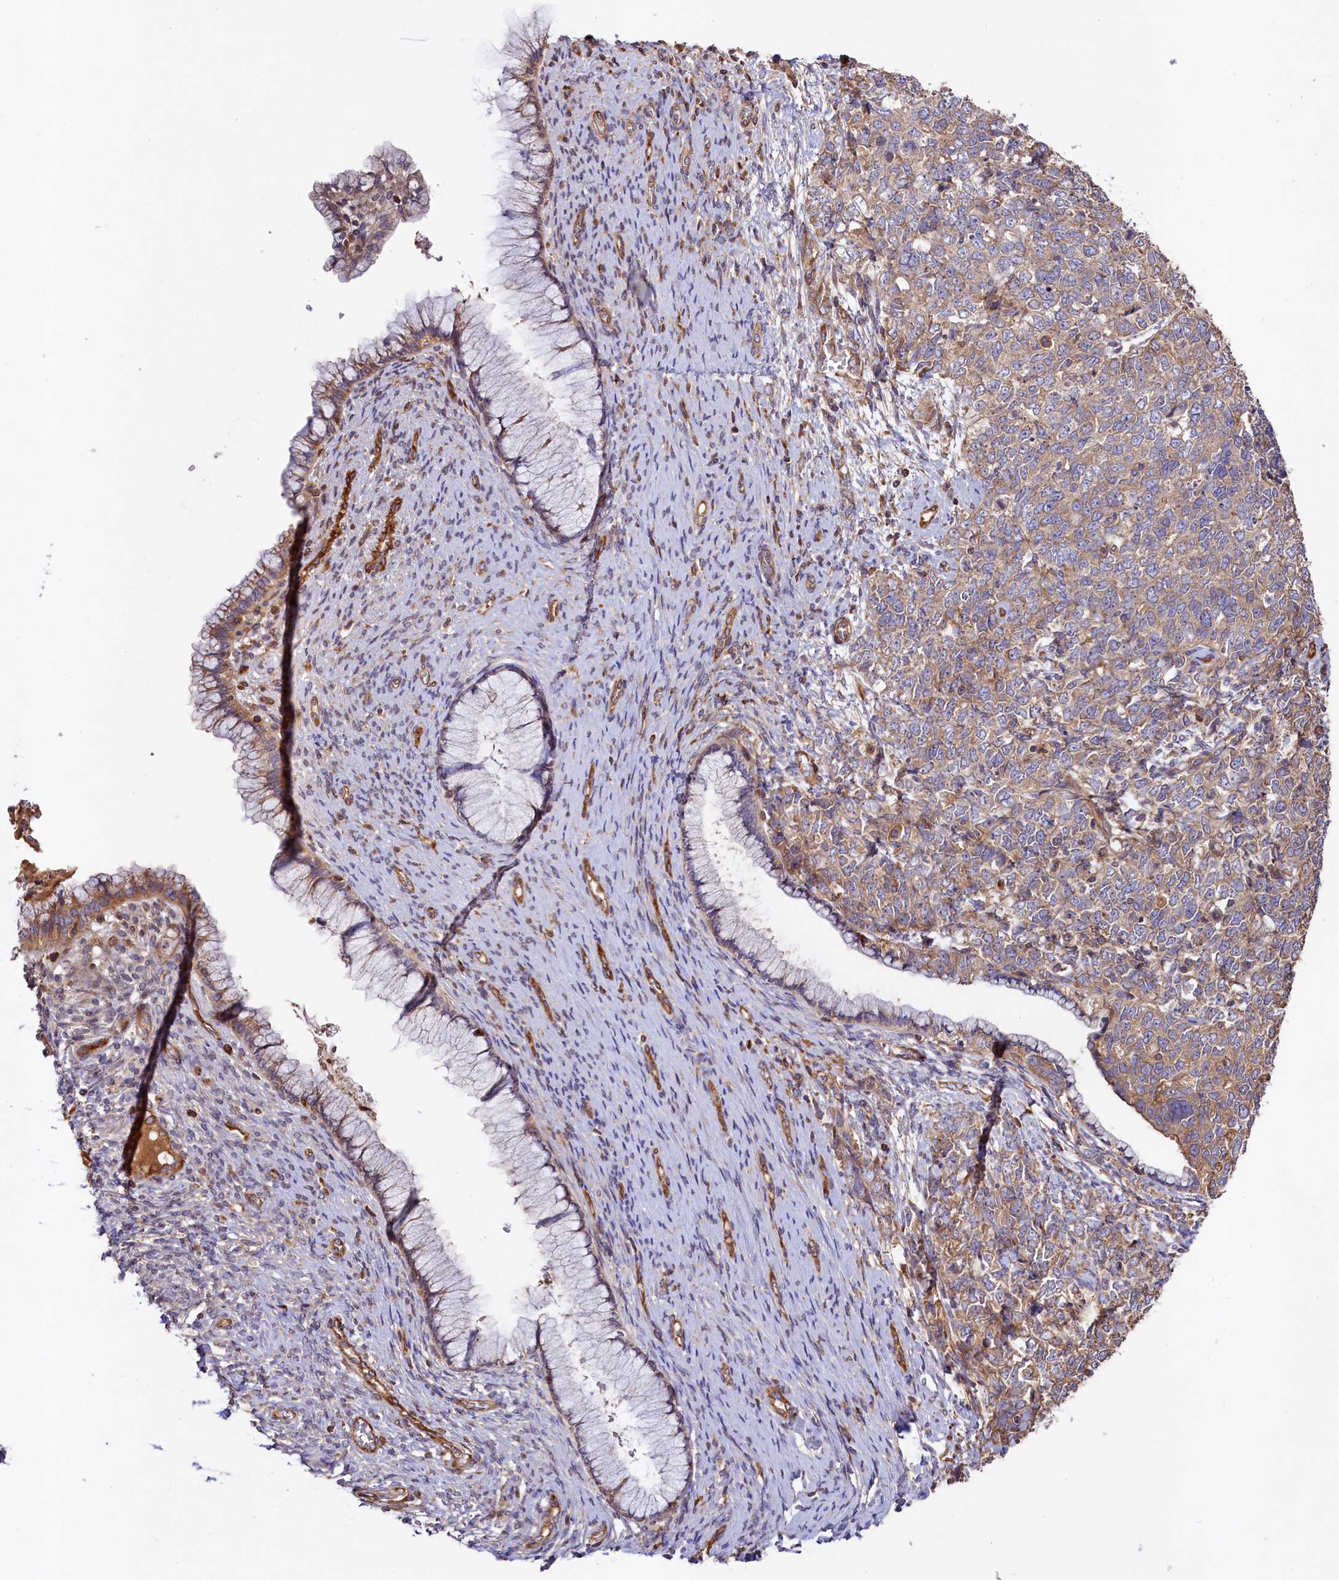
{"staining": {"intensity": "weak", "quantity": ">75%", "location": "cytoplasmic/membranous"}, "tissue": "cervical cancer", "cell_type": "Tumor cells", "image_type": "cancer", "snomed": [{"axis": "morphology", "description": "Squamous cell carcinoma, NOS"}, {"axis": "topography", "description": "Cervix"}], "caption": "IHC (DAB (3,3'-diaminobenzidine)) staining of human squamous cell carcinoma (cervical) reveals weak cytoplasmic/membranous protein staining in about >75% of tumor cells.", "gene": "KLHDC4", "patient": {"sex": "female", "age": 63}}